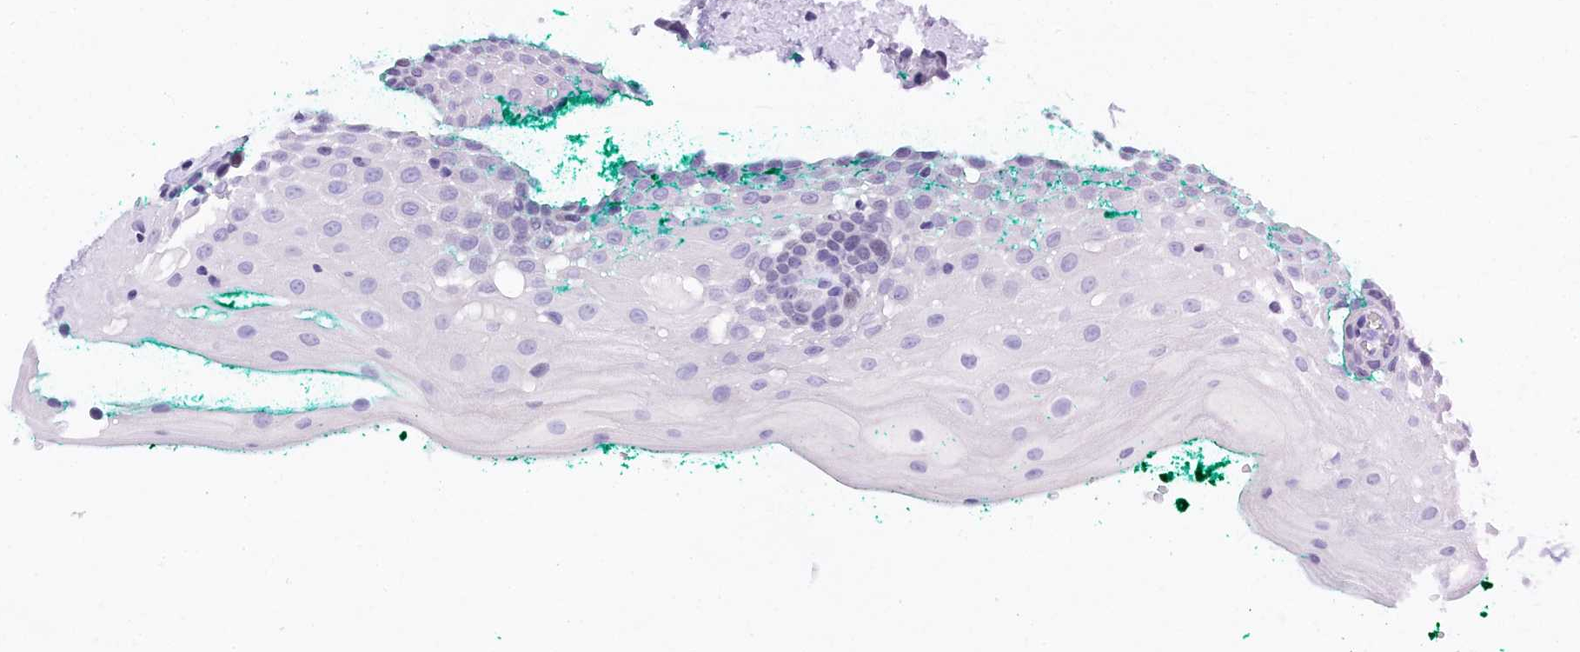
{"staining": {"intensity": "negative", "quantity": "none", "location": "none"}, "tissue": "oral mucosa", "cell_type": "Squamous epithelial cells", "image_type": "normal", "snomed": [{"axis": "morphology", "description": "Normal tissue, NOS"}, {"axis": "topography", "description": "Oral tissue"}], "caption": "Immunohistochemistry photomicrograph of normal human oral mucosa stained for a protein (brown), which exhibits no expression in squamous epithelial cells.", "gene": "TRIM10", "patient": {"sex": "female", "age": 70}}